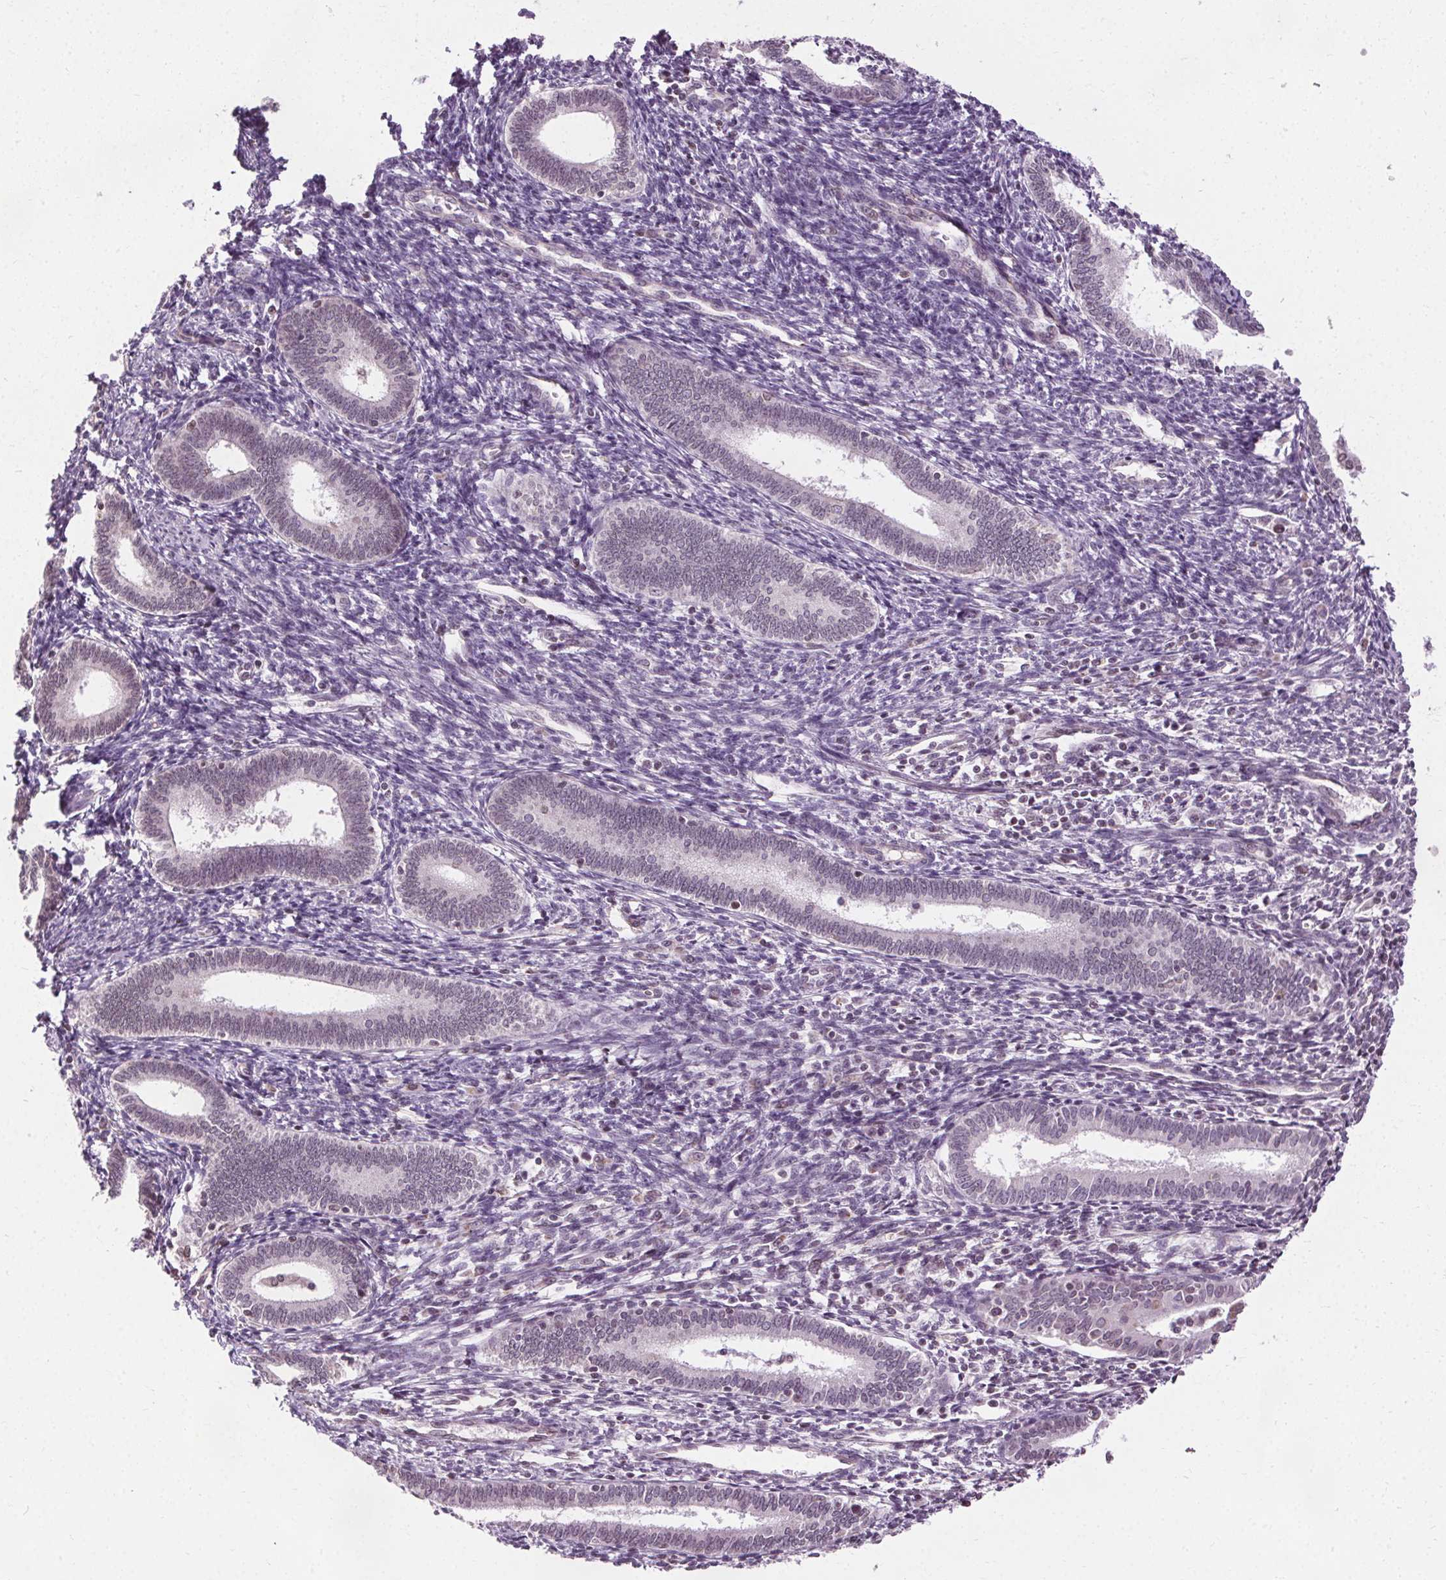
{"staining": {"intensity": "negative", "quantity": "none", "location": "none"}, "tissue": "endometrium", "cell_type": "Cells in endometrial stroma", "image_type": "normal", "snomed": [{"axis": "morphology", "description": "Normal tissue, NOS"}, {"axis": "topography", "description": "Endometrium"}], "caption": "Endometrium was stained to show a protein in brown. There is no significant positivity in cells in endometrial stroma. (DAB IHC with hematoxylin counter stain).", "gene": "LFNG", "patient": {"sex": "female", "age": 41}}